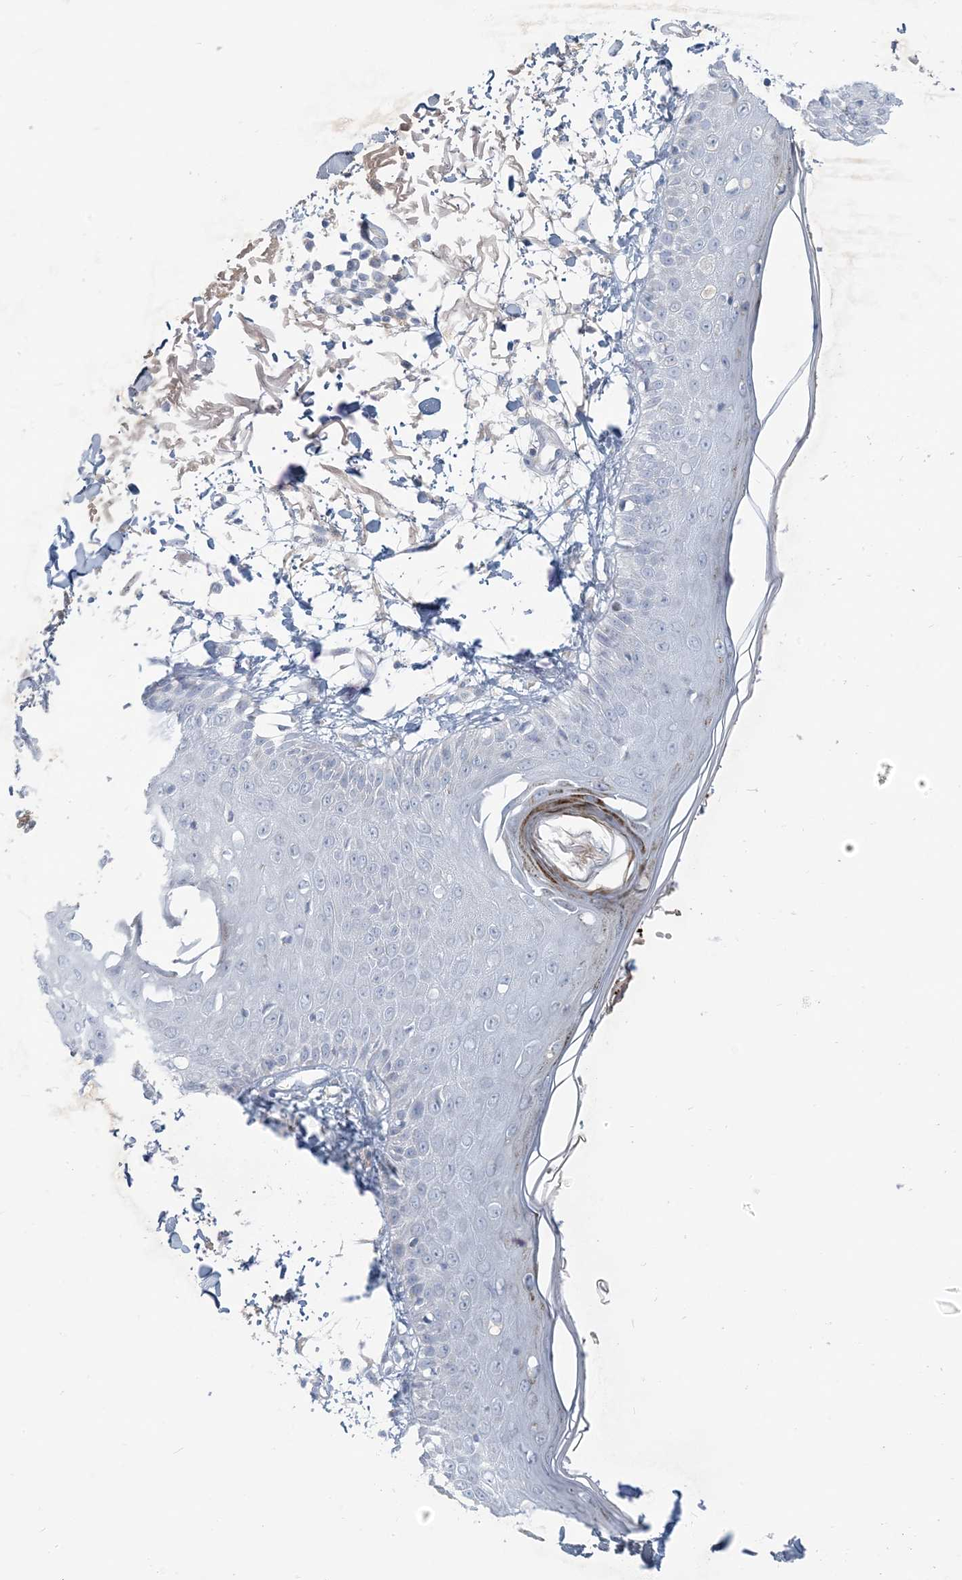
{"staining": {"intensity": "negative", "quantity": "none", "location": "none"}, "tissue": "skin", "cell_type": "Fibroblasts", "image_type": "normal", "snomed": [{"axis": "morphology", "description": "Normal tissue, NOS"}, {"axis": "morphology", "description": "Squamous cell carcinoma, NOS"}, {"axis": "topography", "description": "Skin"}, {"axis": "topography", "description": "Peripheral nerve tissue"}], "caption": "IHC photomicrograph of benign human skin stained for a protein (brown), which shows no expression in fibroblasts. The staining is performed using DAB brown chromogen with nuclei counter-stained in using hematoxylin.", "gene": "SCML1", "patient": {"sex": "male", "age": 83}}